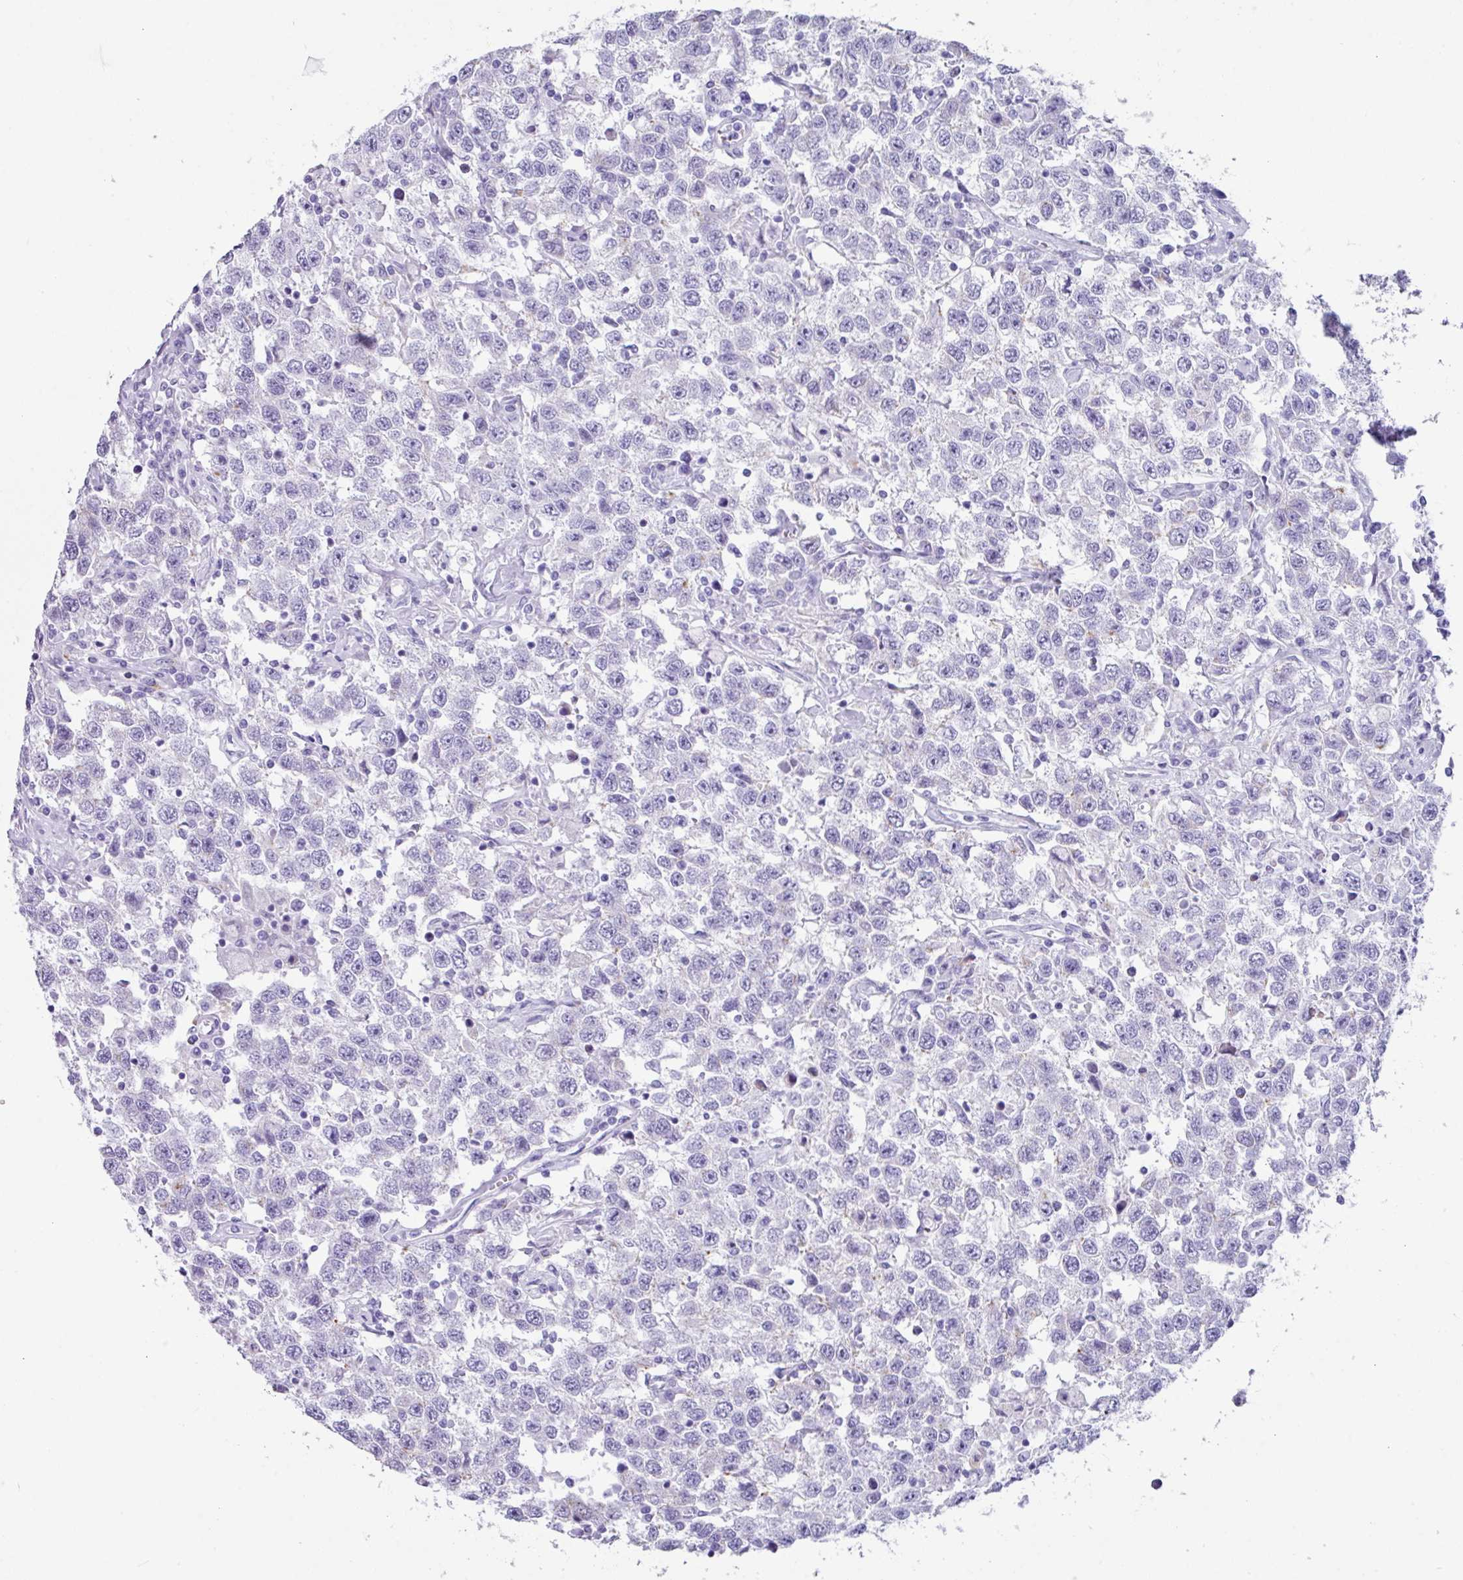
{"staining": {"intensity": "negative", "quantity": "none", "location": "none"}, "tissue": "testis cancer", "cell_type": "Tumor cells", "image_type": "cancer", "snomed": [{"axis": "morphology", "description": "Seminoma, NOS"}, {"axis": "topography", "description": "Testis"}], "caption": "A histopathology image of human seminoma (testis) is negative for staining in tumor cells.", "gene": "NCCRP1", "patient": {"sex": "male", "age": 41}}